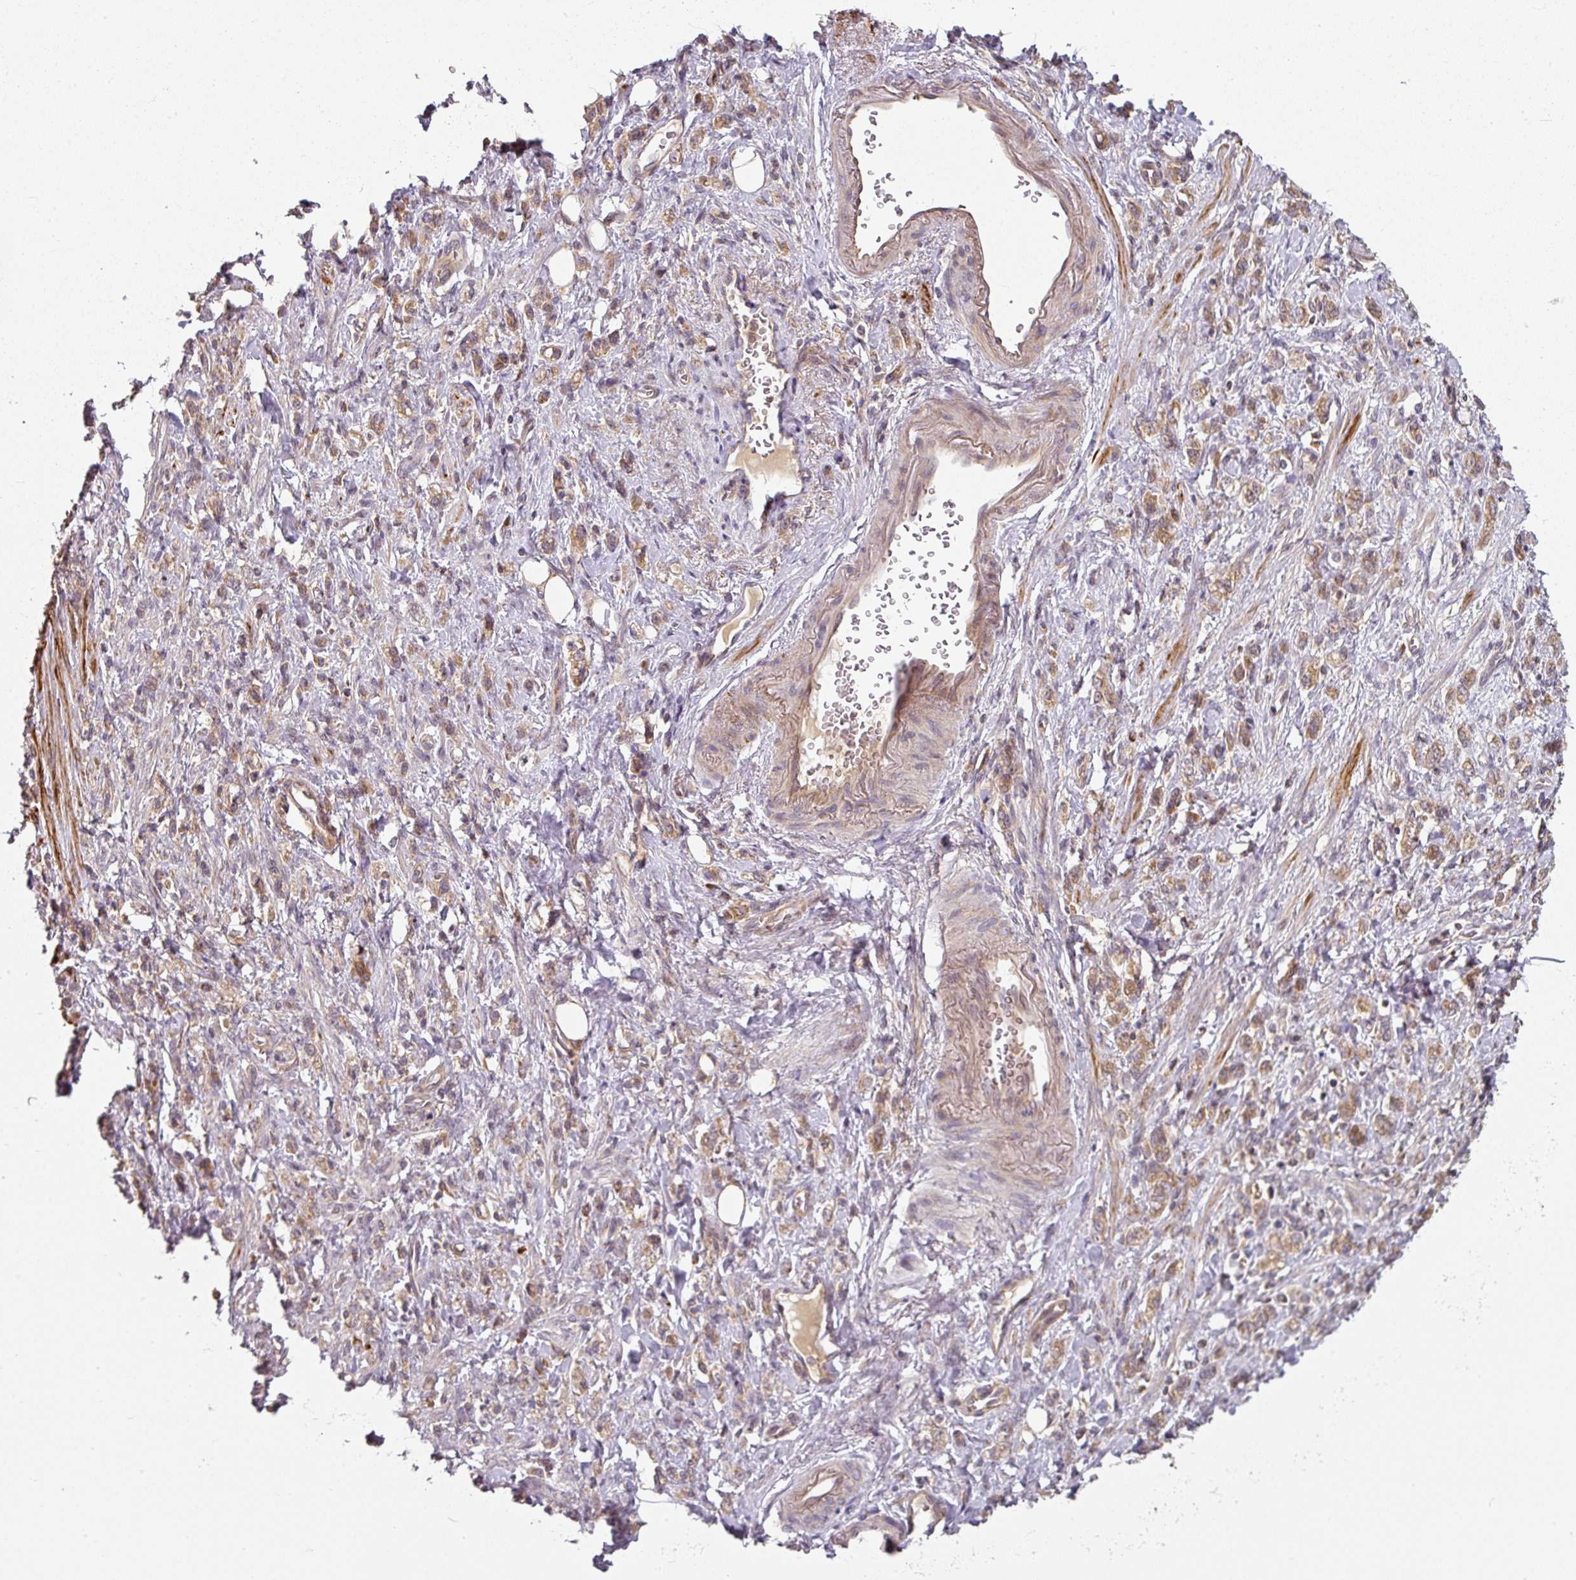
{"staining": {"intensity": "weak", "quantity": ">75%", "location": "cytoplasmic/membranous"}, "tissue": "stomach cancer", "cell_type": "Tumor cells", "image_type": "cancer", "snomed": [{"axis": "morphology", "description": "Adenocarcinoma, NOS"}, {"axis": "topography", "description": "Stomach"}], "caption": "There is low levels of weak cytoplasmic/membranous staining in tumor cells of stomach adenocarcinoma, as demonstrated by immunohistochemical staining (brown color).", "gene": "MAP2K2", "patient": {"sex": "male", "age": 77}}